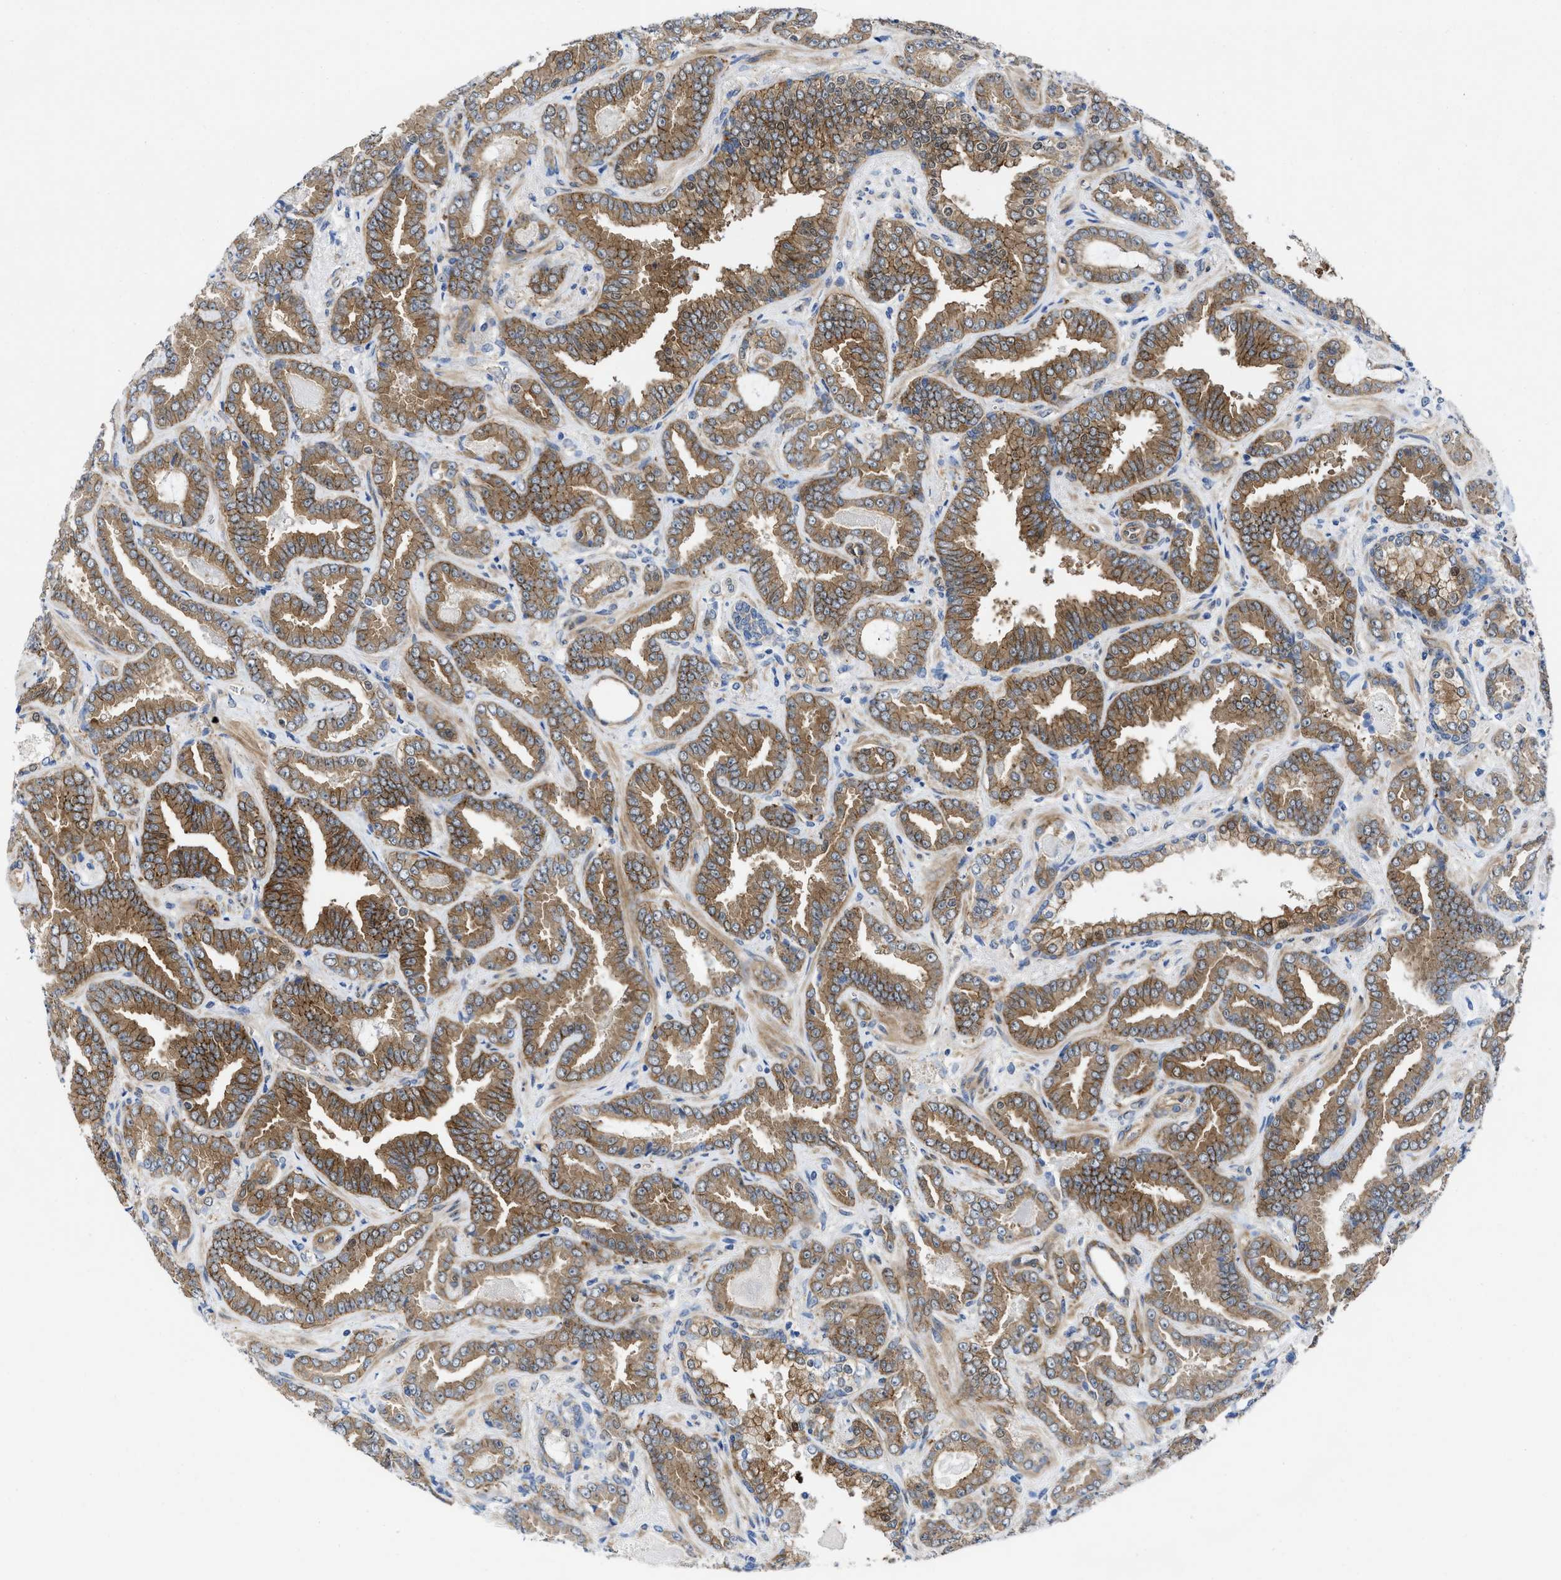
{"staining": {"intensity": "moderate", "quantity": ">75%", "location": "cytoplasmic/membranous"}, "tissue": "prostate cancer", "cell_type": "Tumor cells", "image_type": "cancer", "snomed": [{"axis": "morphology", "description": "Adenocarcinoma, Low grade"}, {"axis": "topography", "description": "Prostate"}], "caption": "Protein staining of prostate cancer tissue shows moderate cytoplasmic/membranous positivity in about >75% of tumor cells.", "gene": "PDLIM5", "patient": {"sex": "male", "age": 60}}